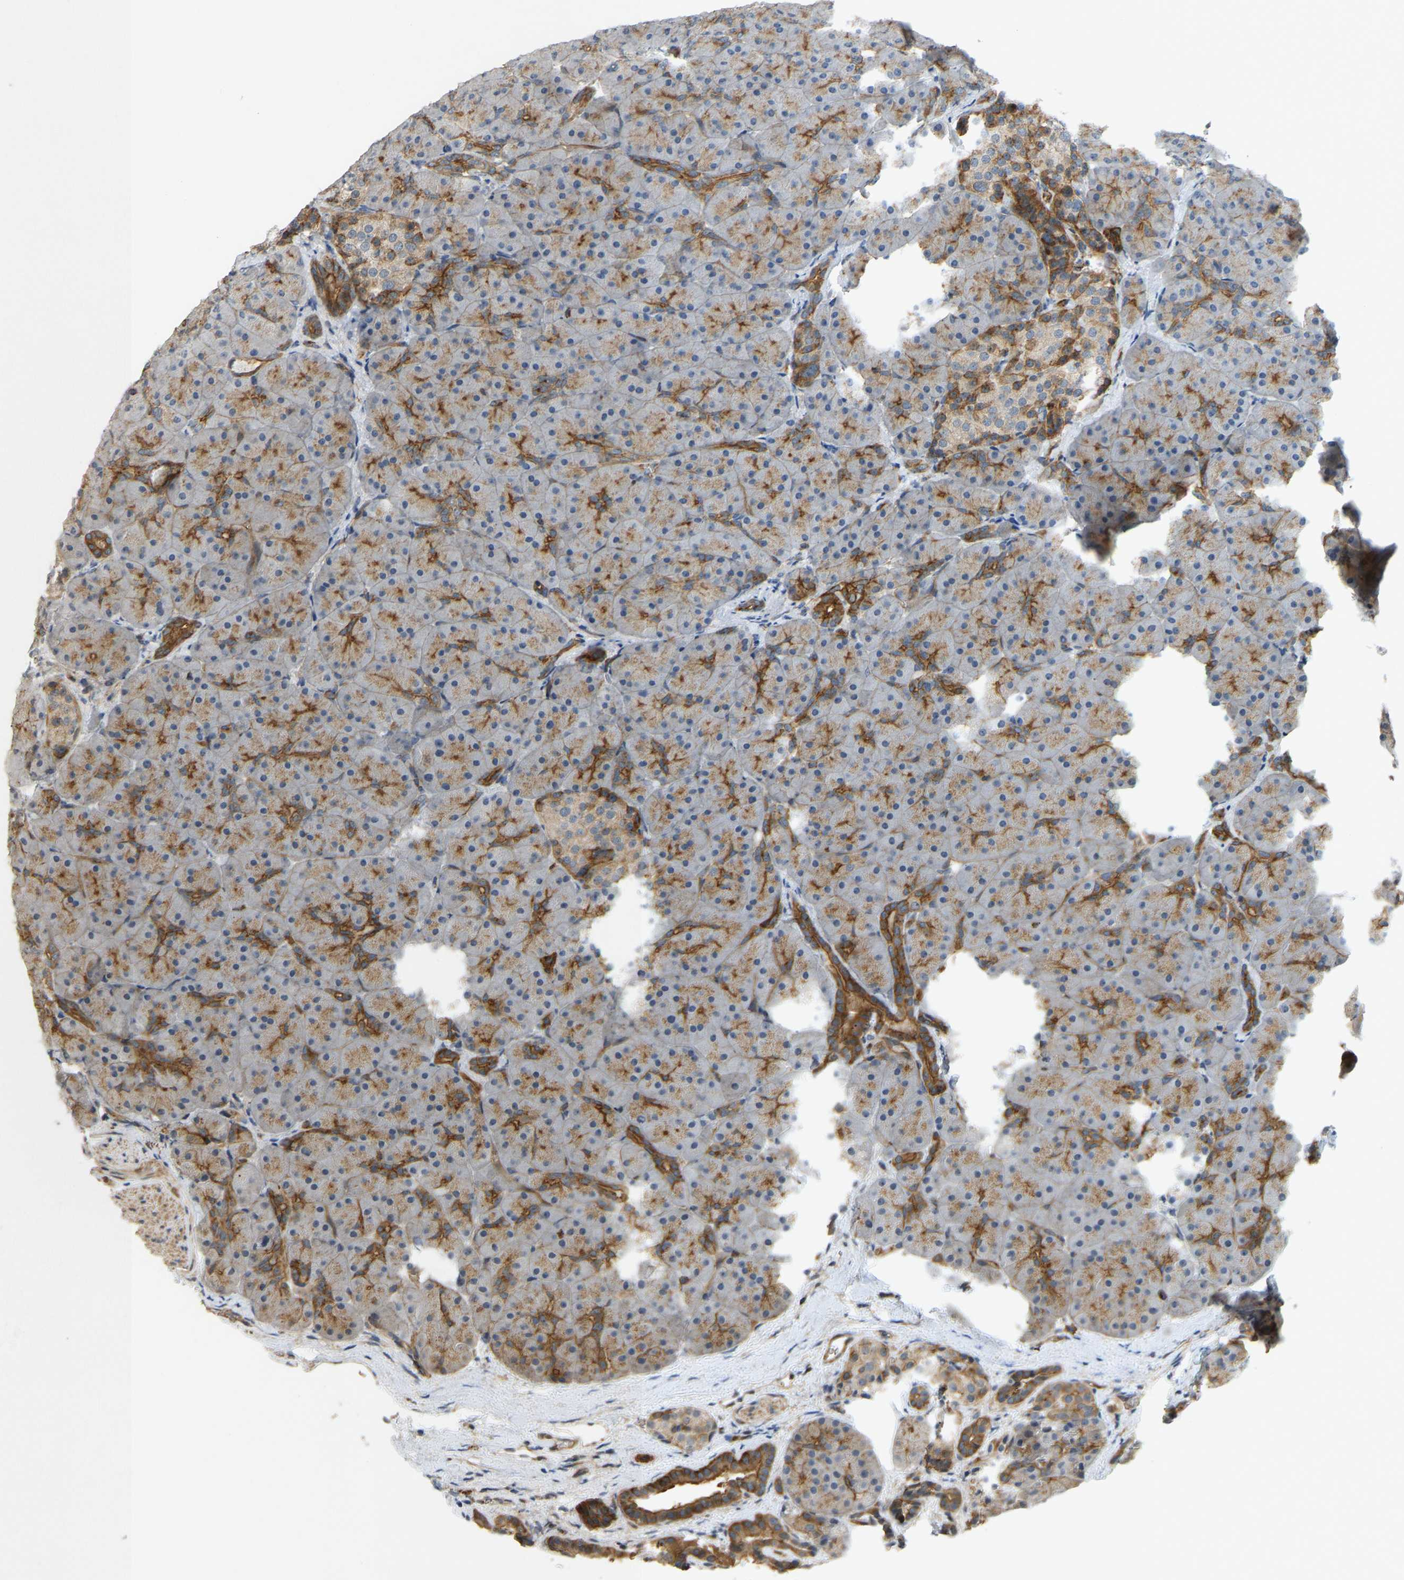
{"staining": {"intensity": "moderate", "quantity": "25%-75%", "location": "cytoplasmic/membranous"}, "tissue": "pancreas", "cell_type": "Exocrine glandular cells", "image_type": "normal", "snomed": [{"axis": "morphology", "description": "Normal tissue, NOS"}, {"axis": "topography", "description": "Pancreas"}], "caption": "DAB immunohistochemical staining of unremarkable human pancreas demonstrates moderate cytoplasmic/membranous protein staining in approximately 25%-75% of exocrine glandular cells. Using DAB (3,3'-diaminobenzidine) (brown) and hematoxylin (blue) stains, captured at high magnification using brightfield microscopy.", "gene": "KIAA1671", "patient": {"sex": "male", "age": 66}}